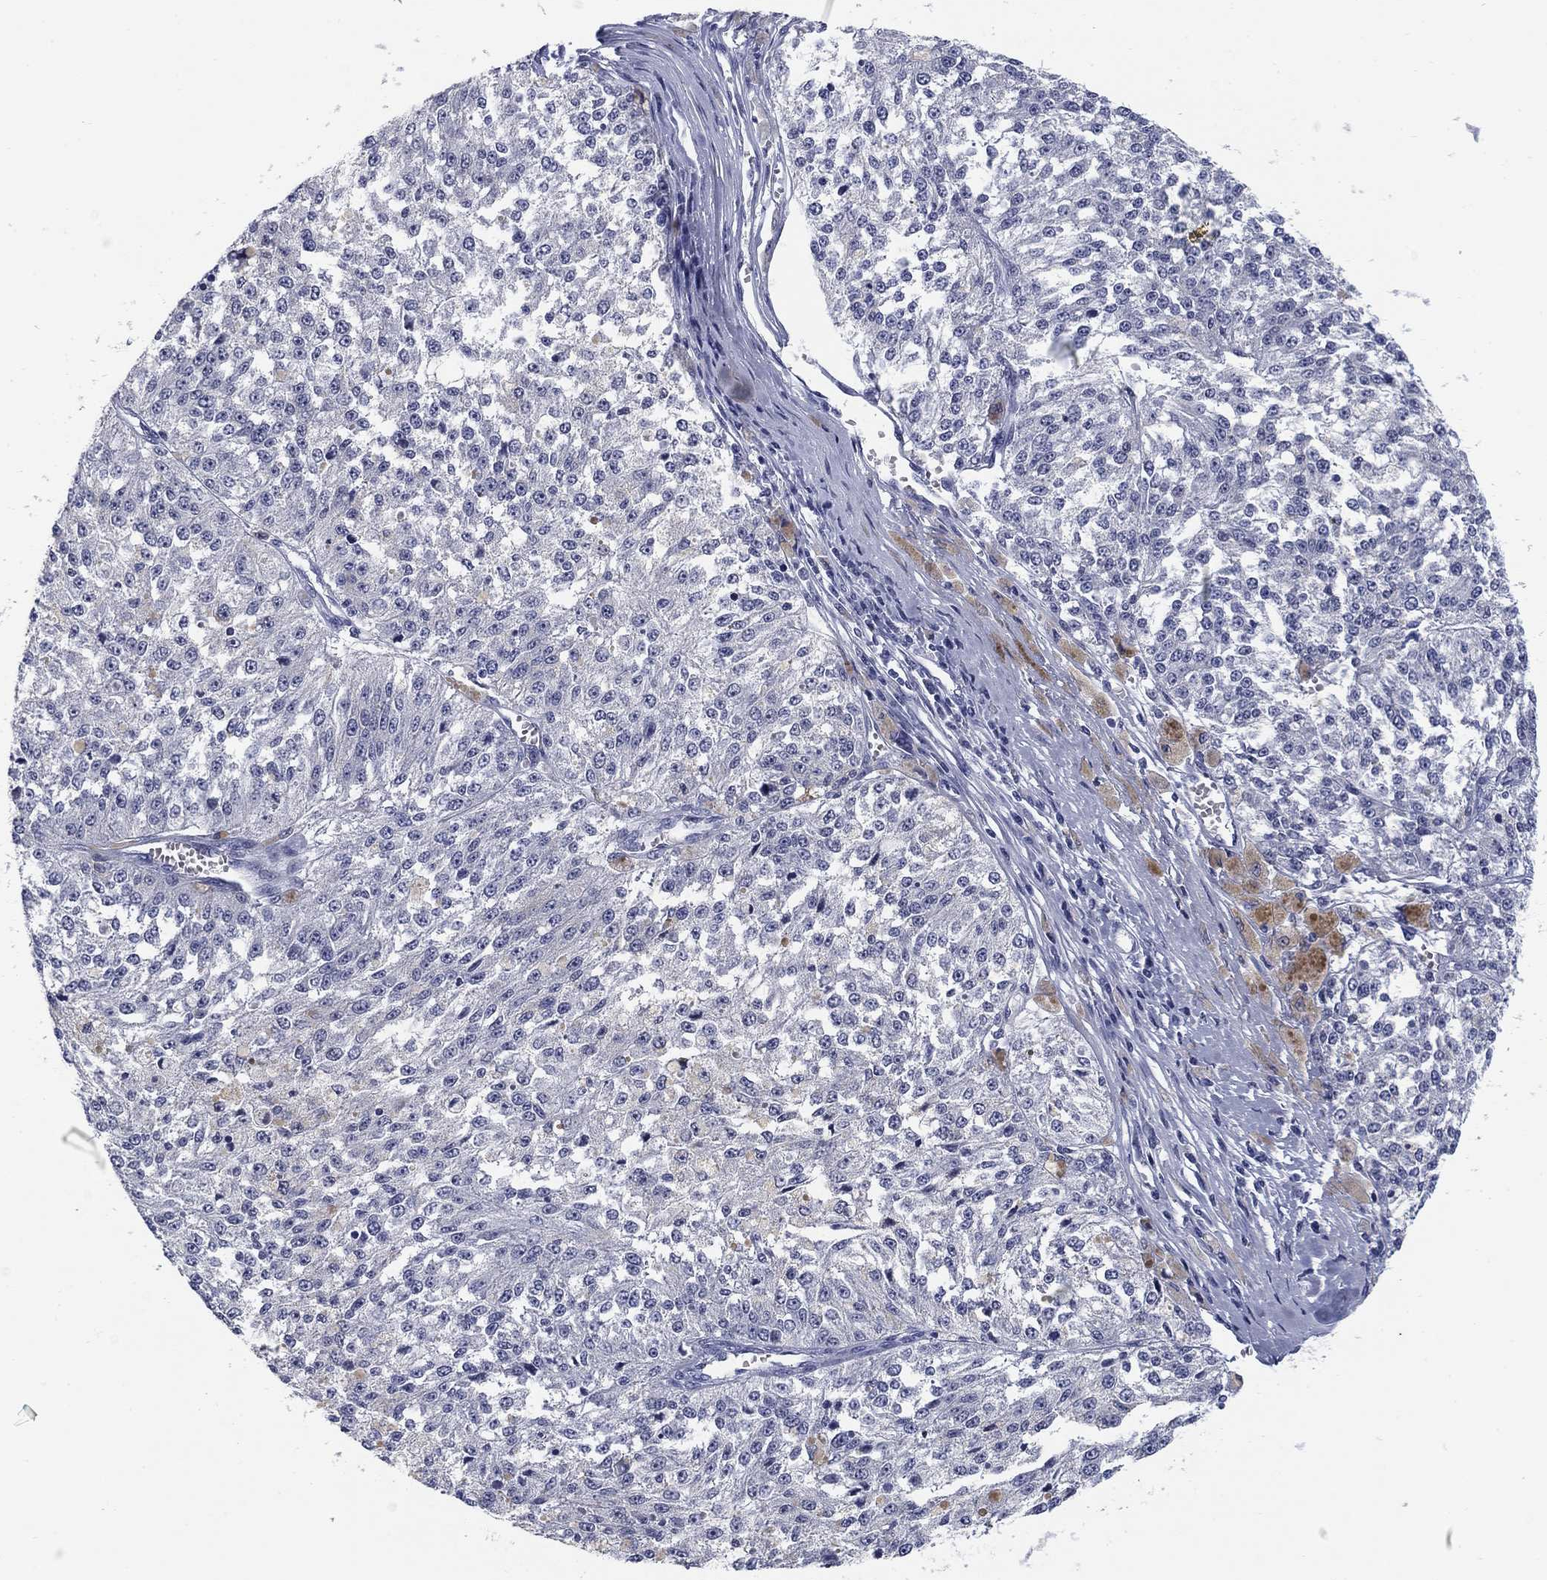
{"staining": {"intensity": "negative", "quantity": "none", "location": "none"}, "tissue": "melanoma", "cell_type": "Tumor cells", "image_type": "cancer", "snomed": [{"axis": "morphology", "description": "Malignant melanoma, Metastatic site"}, {"axis": "topography", "description": "Lymph node"}], "caption": "IHC histopathology image of malignant melanoma (metastatic site) stained for a protein (brown), which exhibits no positivity in tumor cells. (DAB immunohistochemistry visualized using brightfield microscopy, high magnification).", "gene": "CLUL1", "patient": {"sex": "female", "age": 64}}